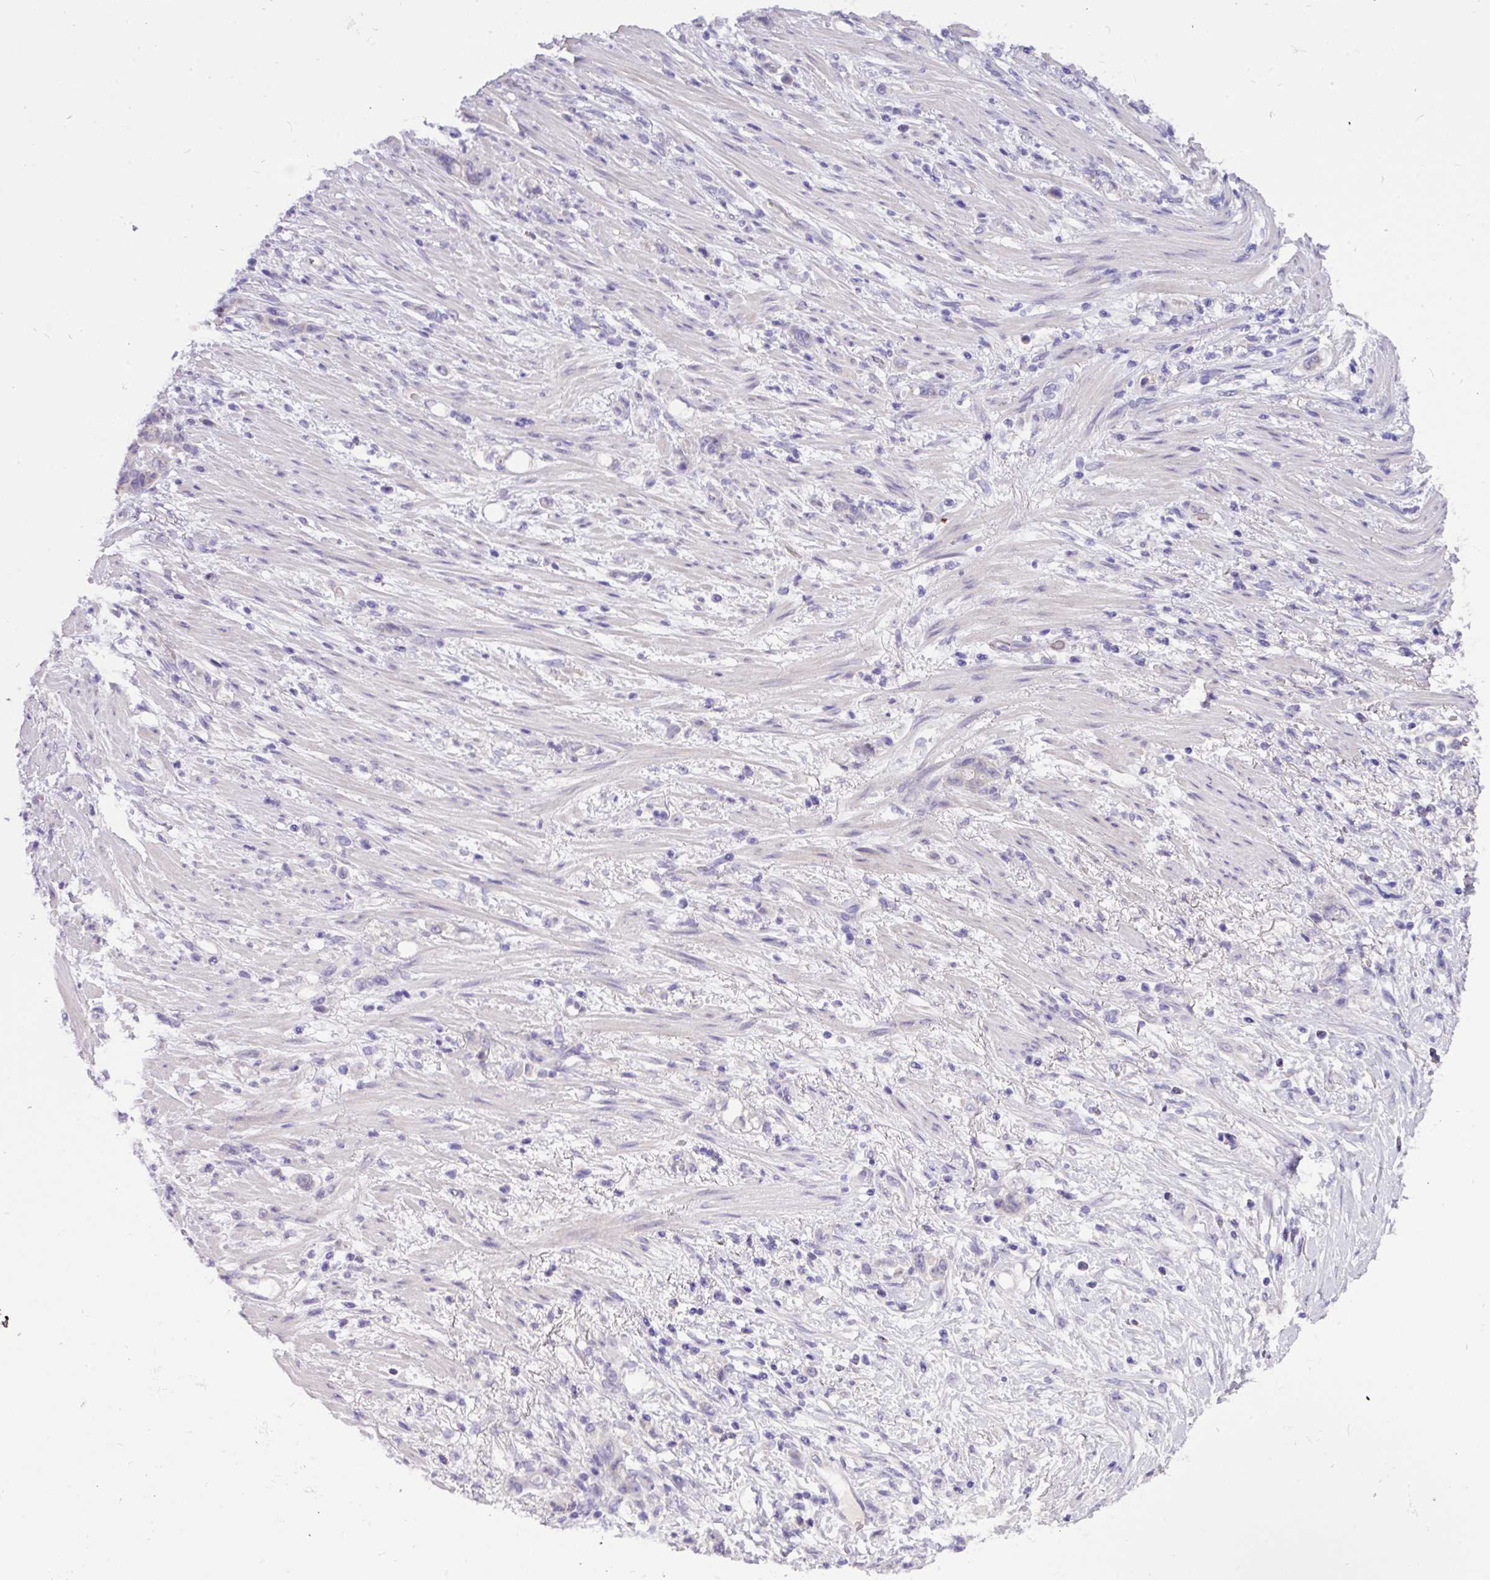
{"staining": {"intensity": "negative", "quantity": "none", "location": "none"}, "tissue": "stomach cancer", "cell_type": "Tumor cells", "image_type": "cancer", "snomed": [{"axis": "morphology", "description": "Normal tissue, NOS"}, {"axis": "morphology", "description": "Adenocarcinoma, NOS"}, {"axis": "topography", "description": "Stomach"}], "caption": "Immunohistochemistry histopathology image of human adenocarcinoma (stomach) stained for a protein (brown), which displays no expression in tumor cells. Nuclei are stained in blue.", "gene": "PAX8", "patient": {"sex": "female", "age": 79}}